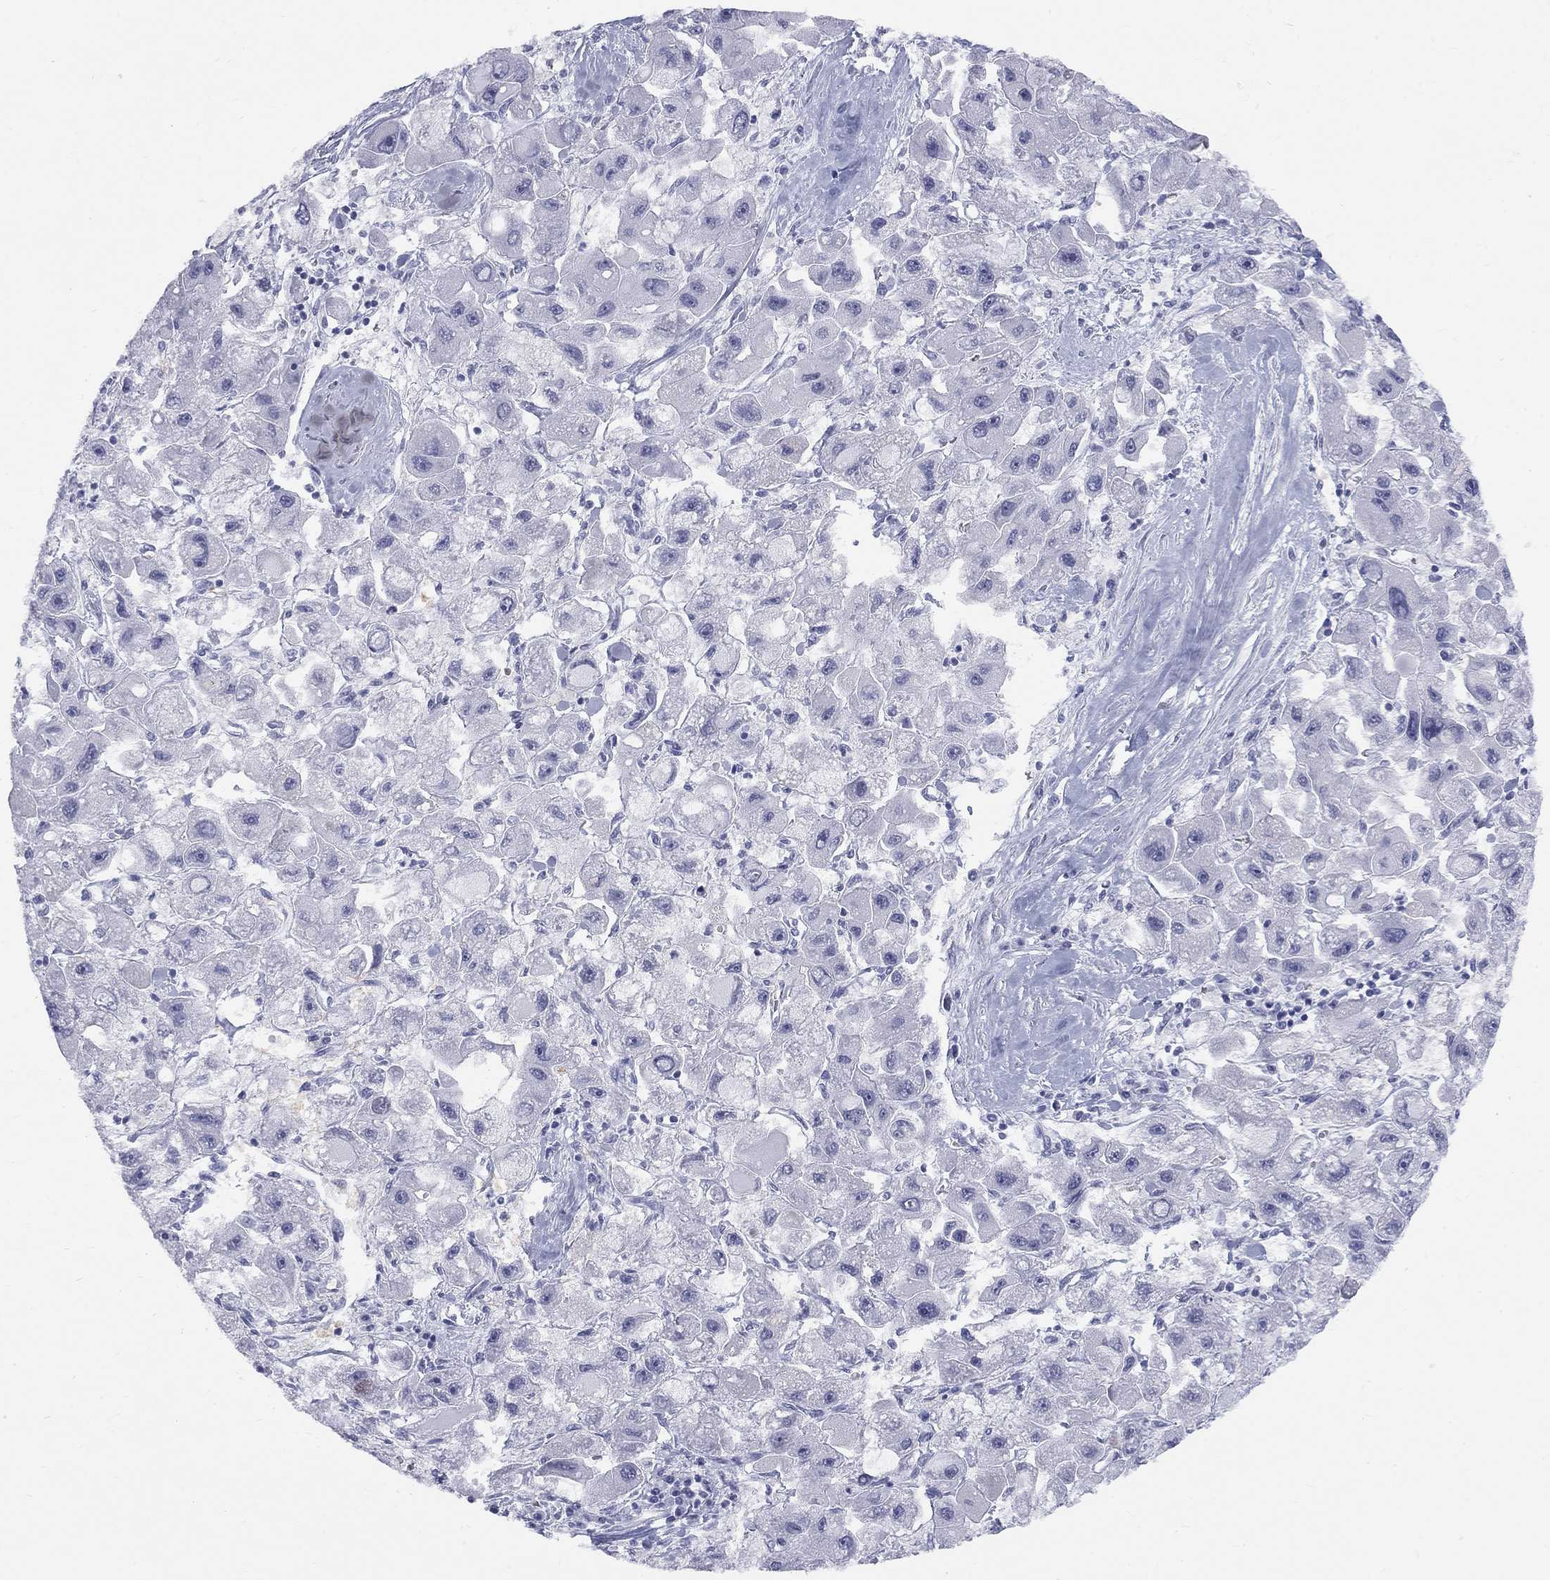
{"staining": {"intensity": "negative", "quantity": "none", "location": "none"}, "tissue": "liver cancer", "cell_type": "Tumor cells", "image_type": "cancer", "snomed": [{"axis": "morphology", "description": "Carcinoma, Hepatocellular, NOS"}, {"axis": "topography", "description": "Liver"}], "caption": "DAB immunohistochemical staining of hepatocellular carcinoma (liver) displays no significant positivity in tumor cells.", "gene": "DMTN", "patient": {"sex": "male", "age": 24}}